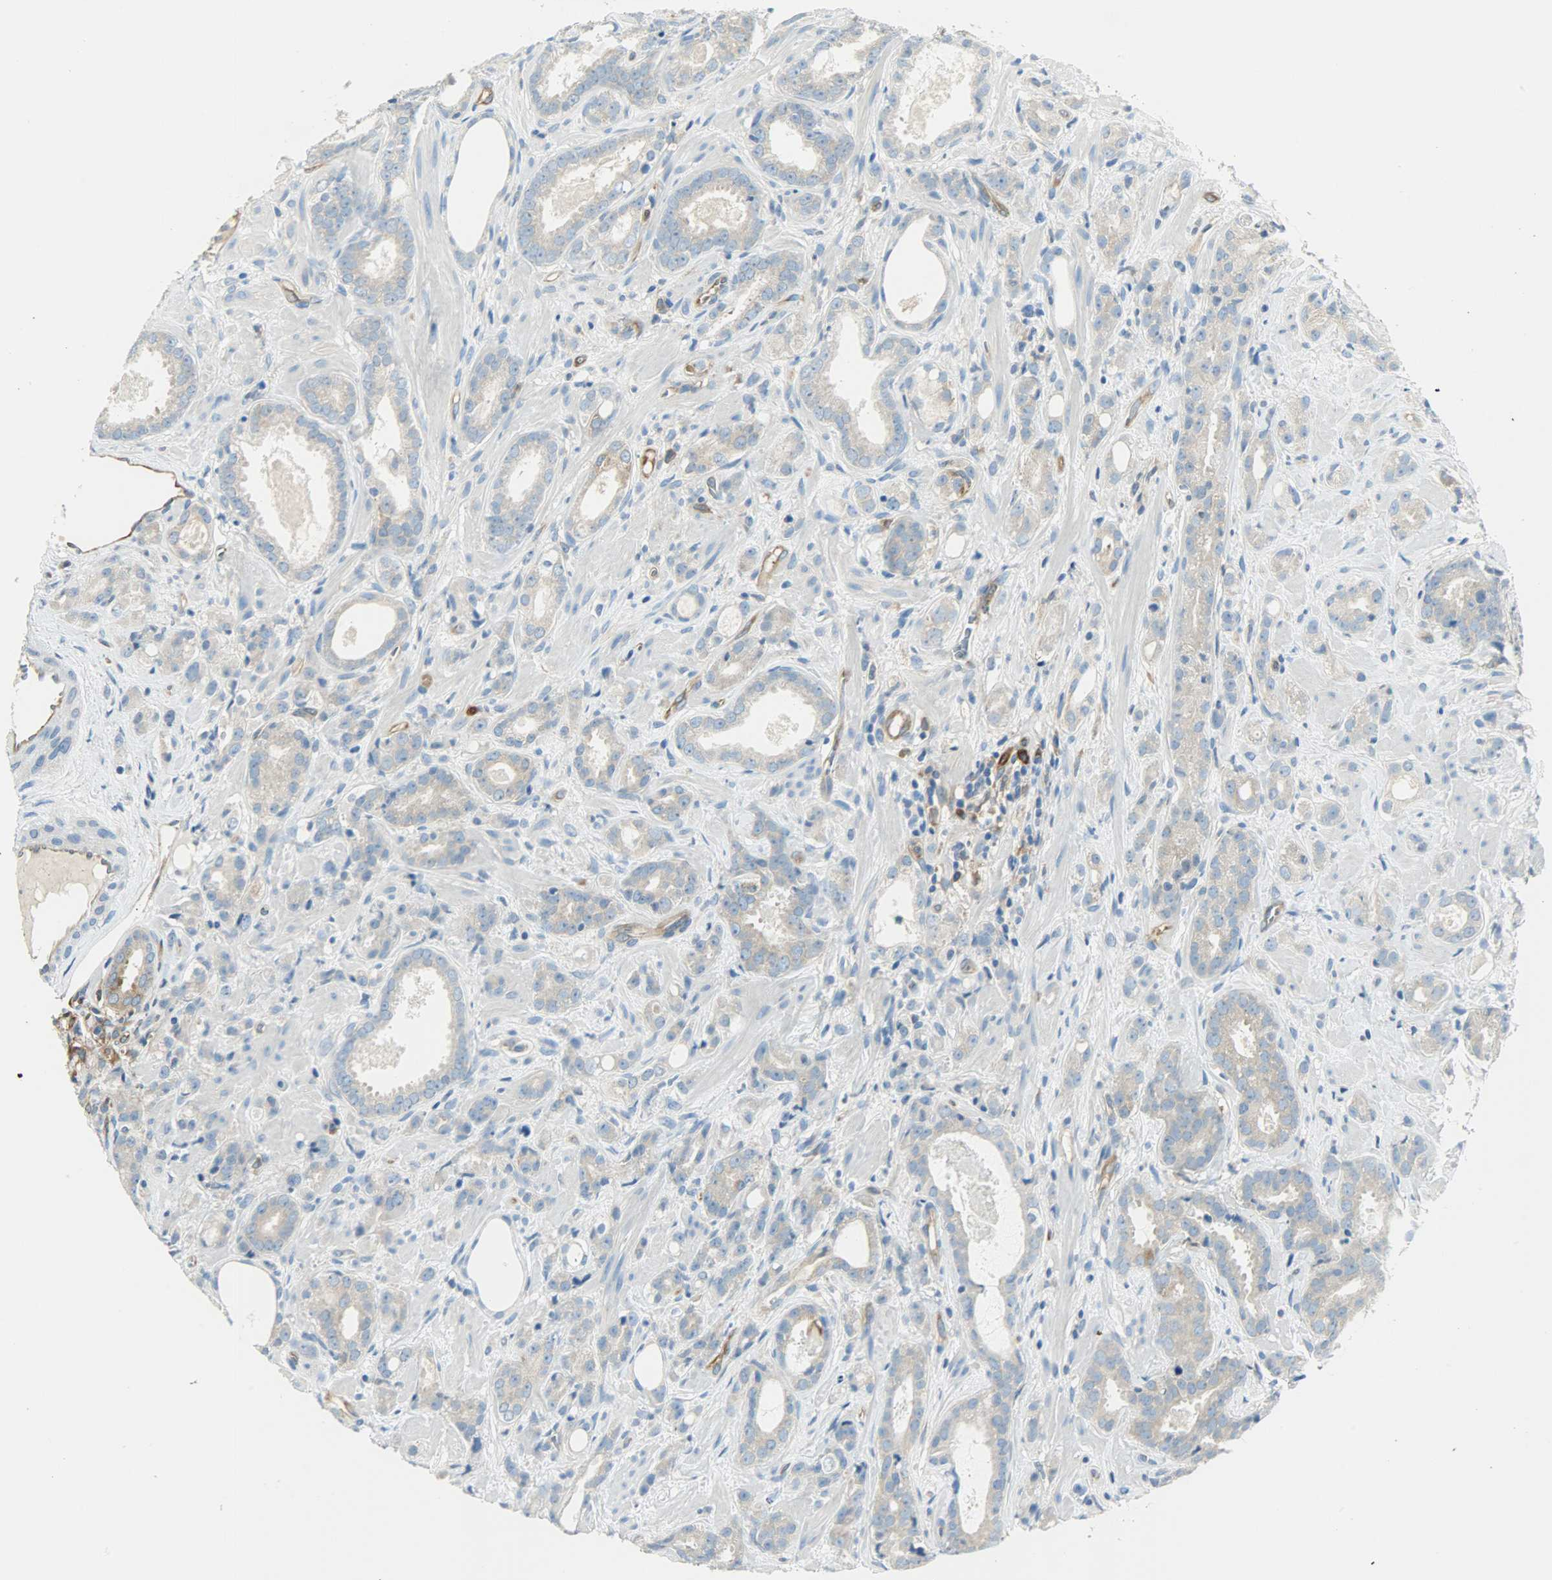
{"staining": {"intensity": "moderate", "quantity": ">75%", "location": "cytoplasmic/membranous"}, "tissue": "prostate cancer", "cell_type": "Tumor cells", "image_type": "cancer", "snomed": [{"axis": "morphology", "description": "Adenocarcinoma, Low grade"}, {"axis": "topography", "description": "Prostate"}], "caption": "DAB (3,3'-diaminobenzidine) immunohistochemical staining of prostate cancer (adenocarcinoma (low-grade)) shows moderate cytoplasmic/membranous protein expression in approximately >75% of tumor cells.", "gene": "WARS1", "patient": {"sex": "male", "age": 57}}